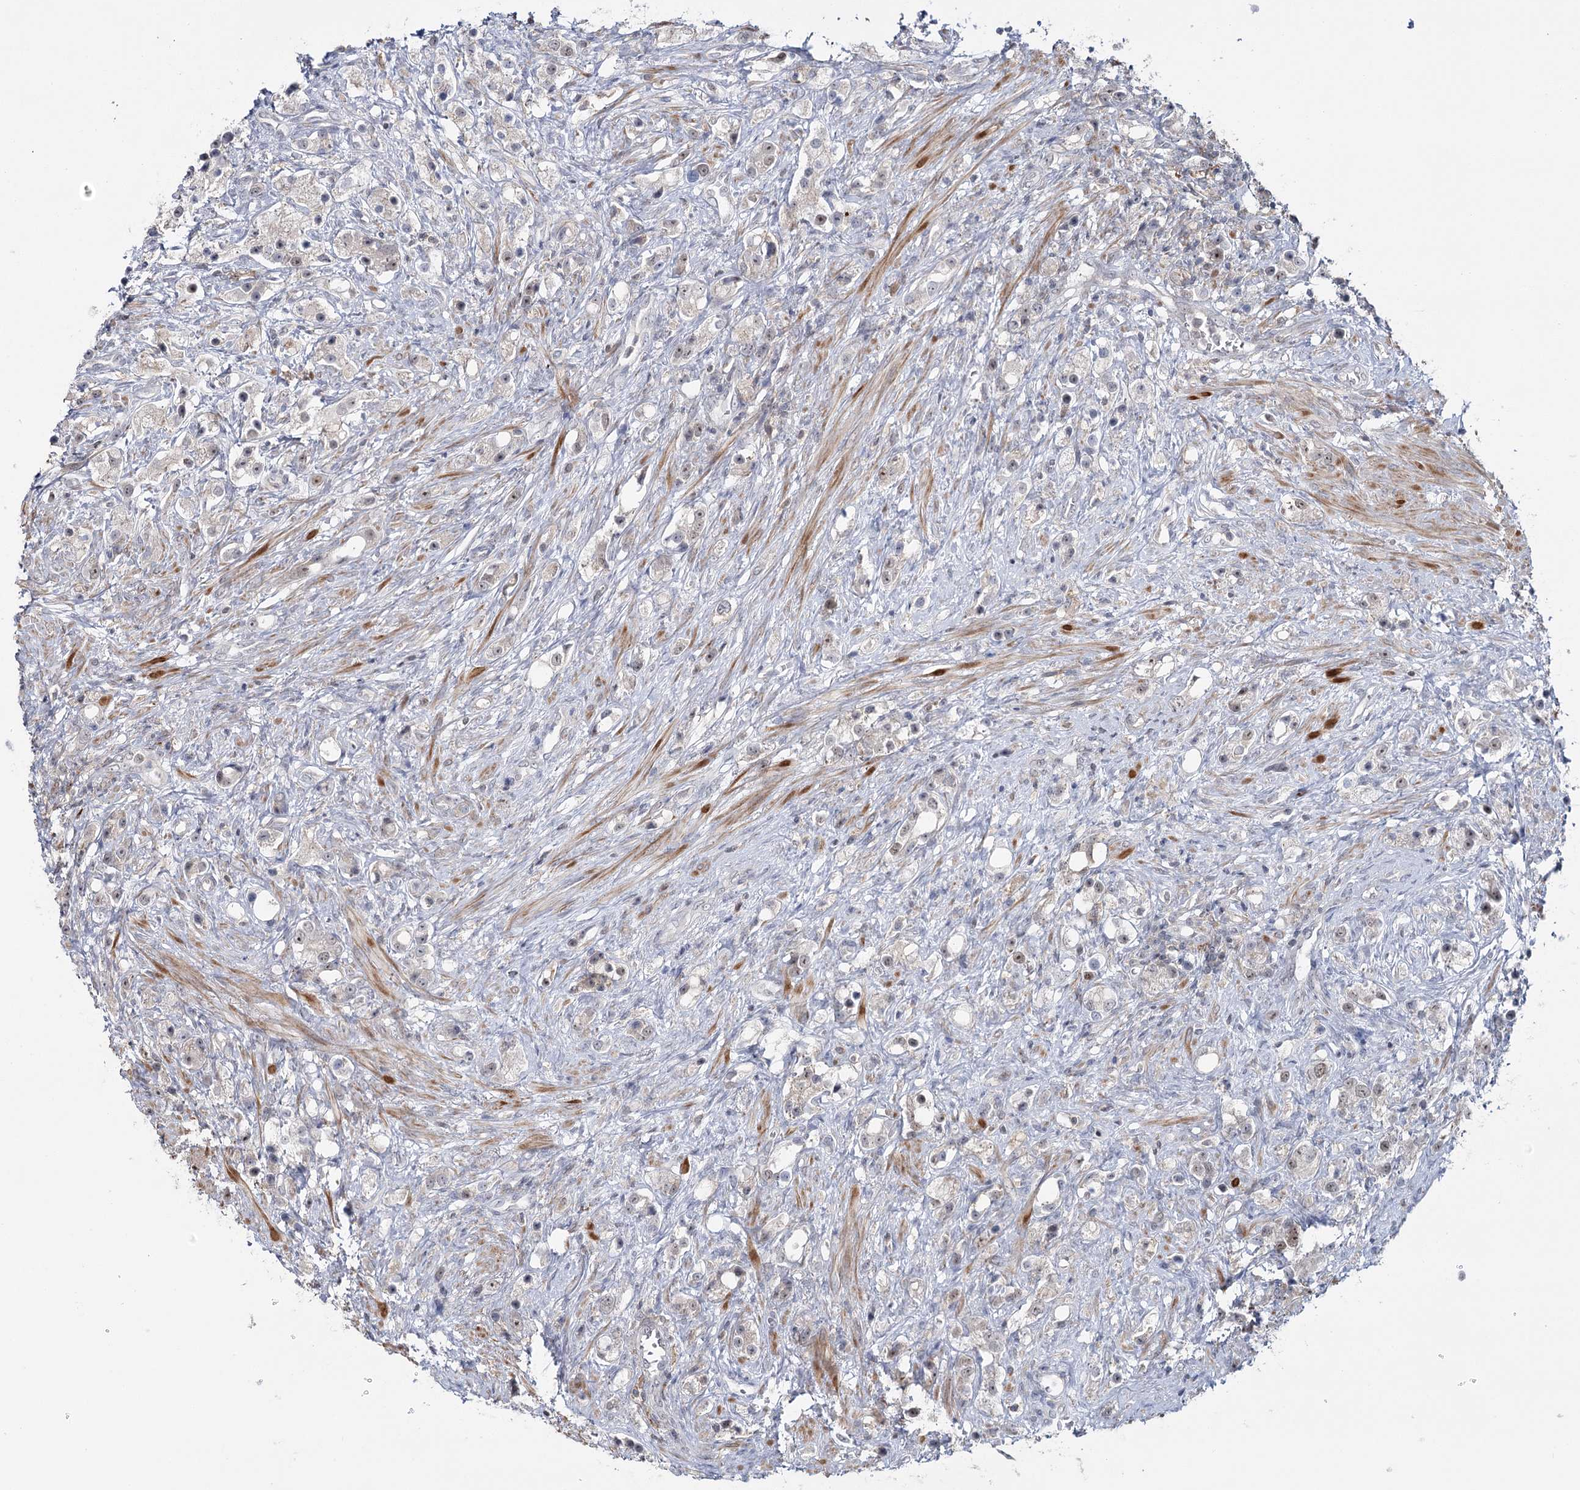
{"staining": {"intensity": "negative", "quantity": "none", "location": "none"}, "tissue": "prostate cancer", "cell_type": "Tumor cells", "image_type": "cancer", "snomed": [{"axis": "morphology", "description": "Adenocarcinoma, High grade"}, {"axis": "topography", "description": "Prostate"}], "caption": "Tumor cells are negative for brown protein staining in adenocarcinoma (high-grade) (prostate).", "gene": "ZC3H8", "patient": {"sex": "male", "age": 63}}